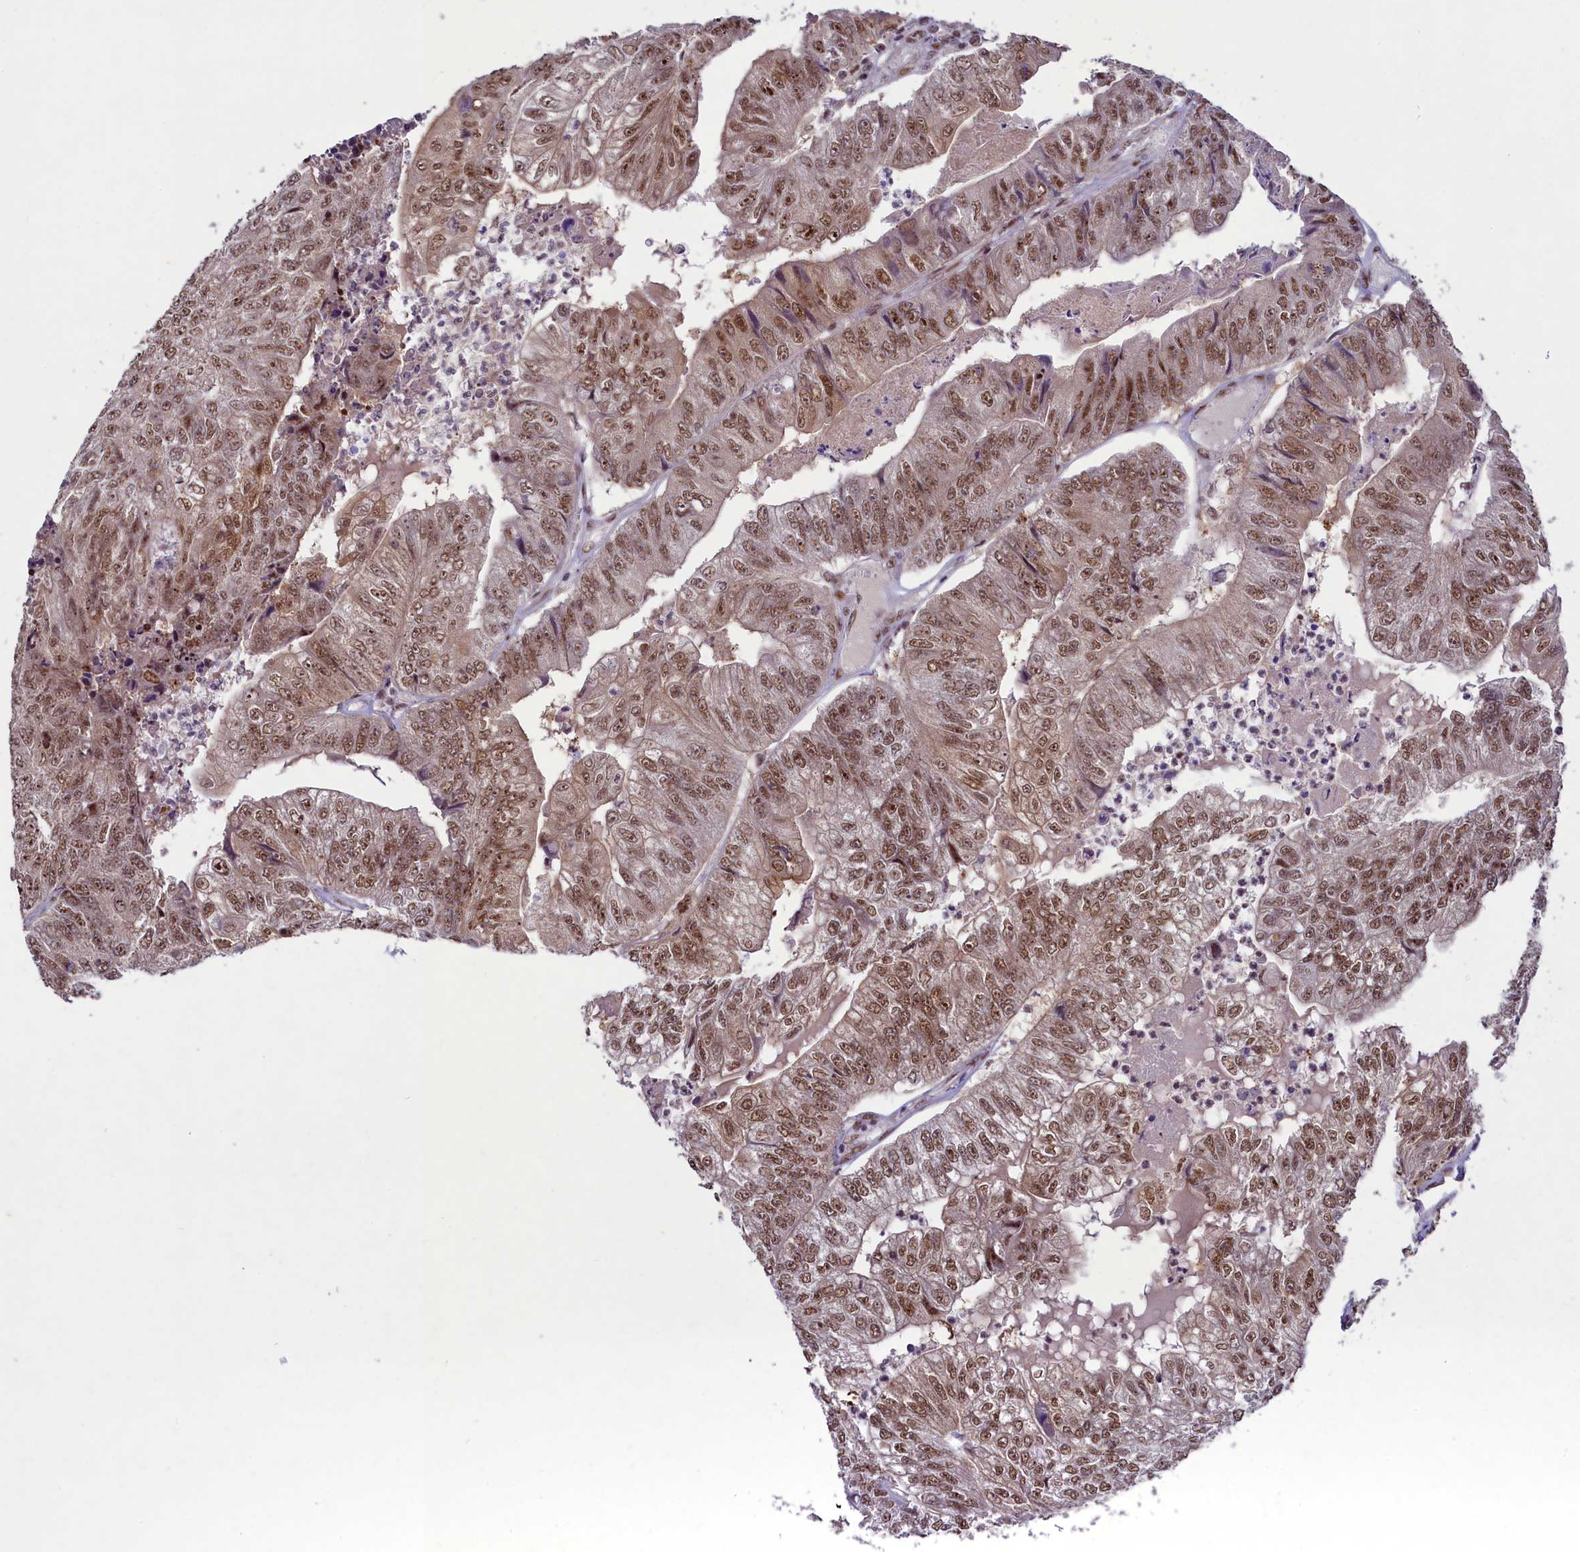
{"staining": {"intensity": "moderate", "quantity": ">75%", "location": "cytoplasmic/membranous,nuclear"}, "tissue": "colorectal cancer", "cell_type": "Tumor cells", "image_type": "cancer", "snomed": [{"axis": "morphology", "description": "Adenocarcinoma, NOS"}, {"axis": "topography", "description": "Colon"}], "caption": "Immunohistochemistry (IHC) histopathology image of neoplastic tissue: human colorectal adenocarcinoma stained using IHC exhibits medium levels of moderate protein expression localized specifically in the cytoplasmic/membranous and nuclear of tumor cells, appearing as a cytoplasmic/membranous and nuclear brown color.", "gene": "ANKS3", "patient": {"sex": "female", "age": 67}}